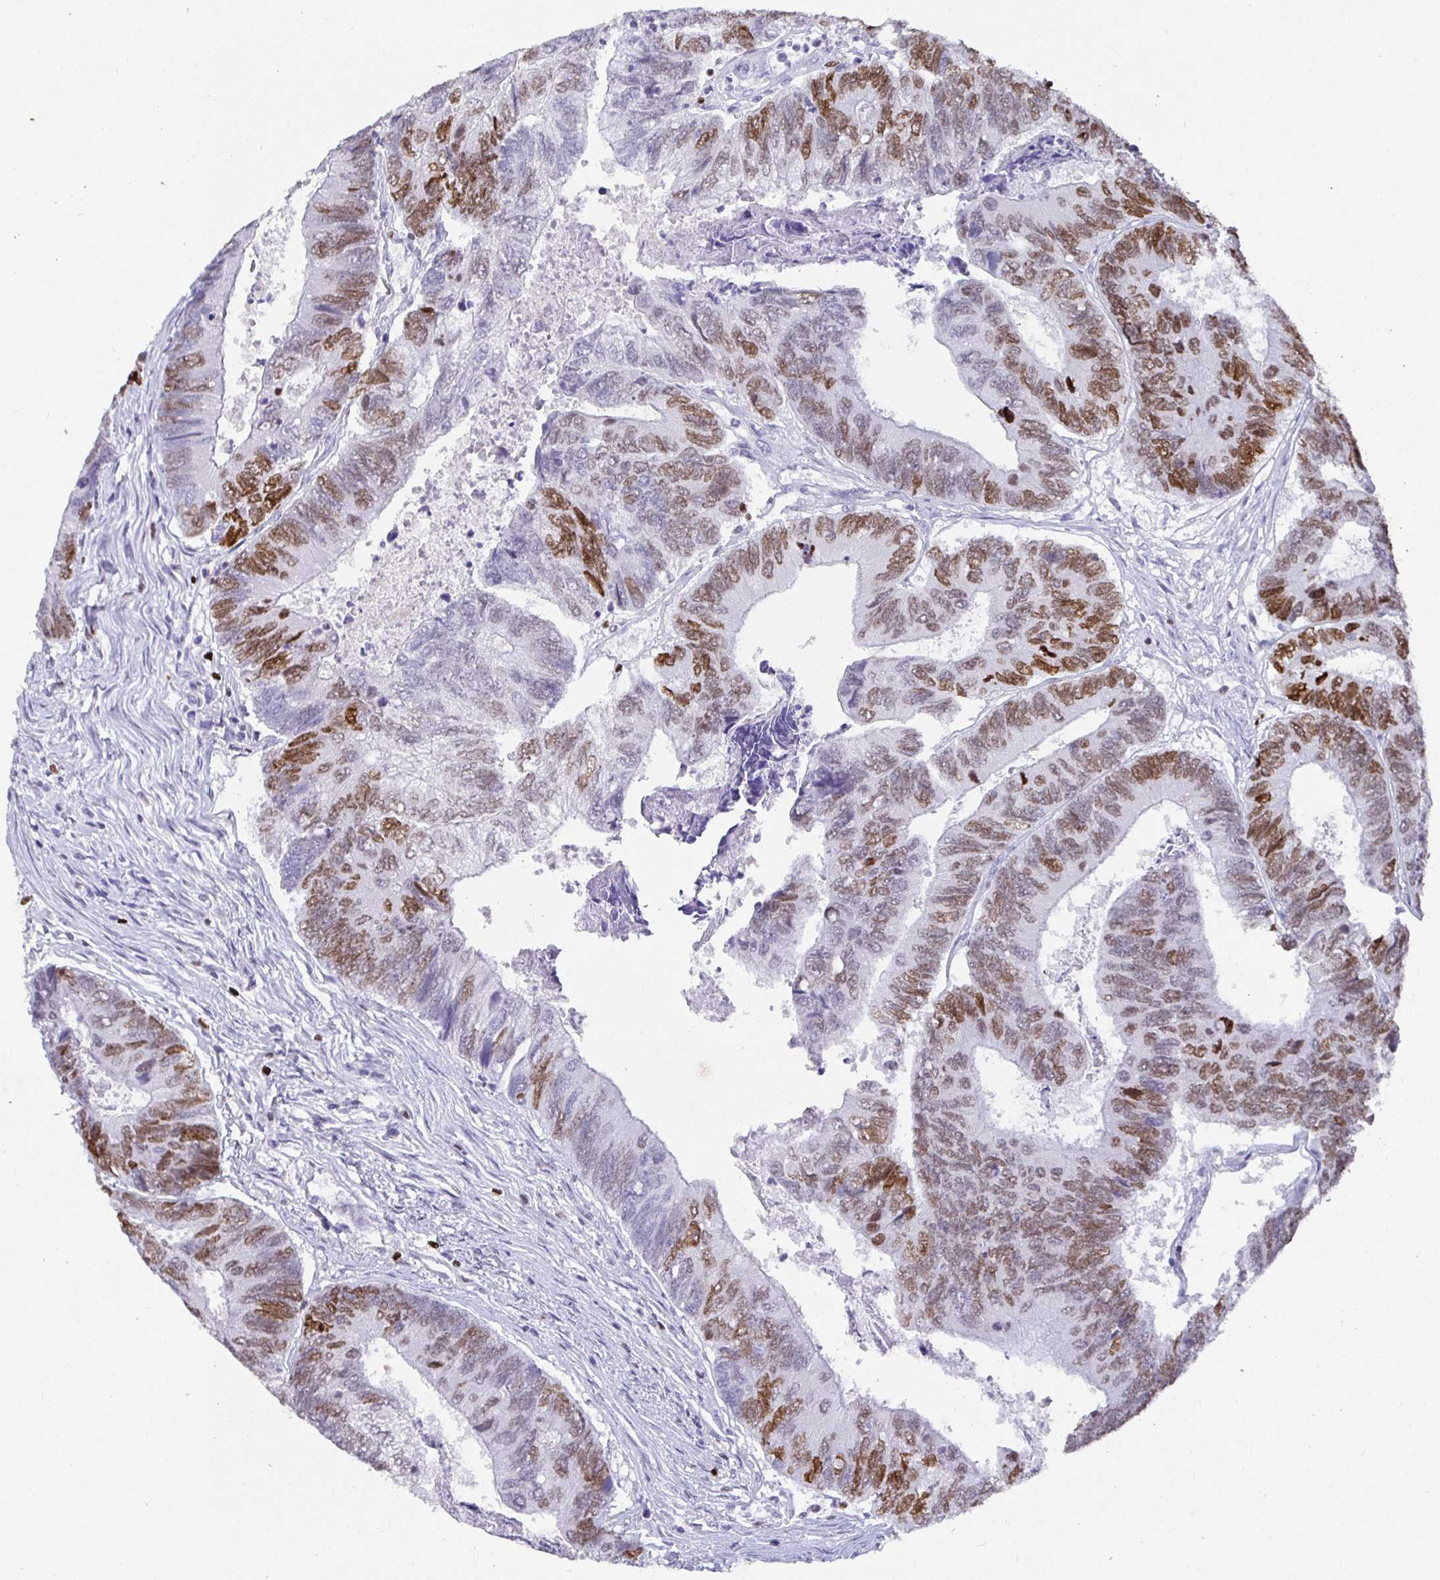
{"staining": {"intensity": "moderate", "quantity": "25%-75%", "location": "nuclear"}, "tissue": "colorectal cancer", "cell_type": "Tumor cells", "image_type": "cancer", "snomed": [{"axis": "morphology", "description": "Adenocarcinoma, NOS"}, {"axis": "topography", "description": "Colon"}], "caption": "This is a photomicrograph of IHC staining of adenocarcinoma (colorectal), which shows moderate positivity in the nuclear of tumor cells.", "gene": "SATB1", "patient": {"sex": "female", "age": 67}}